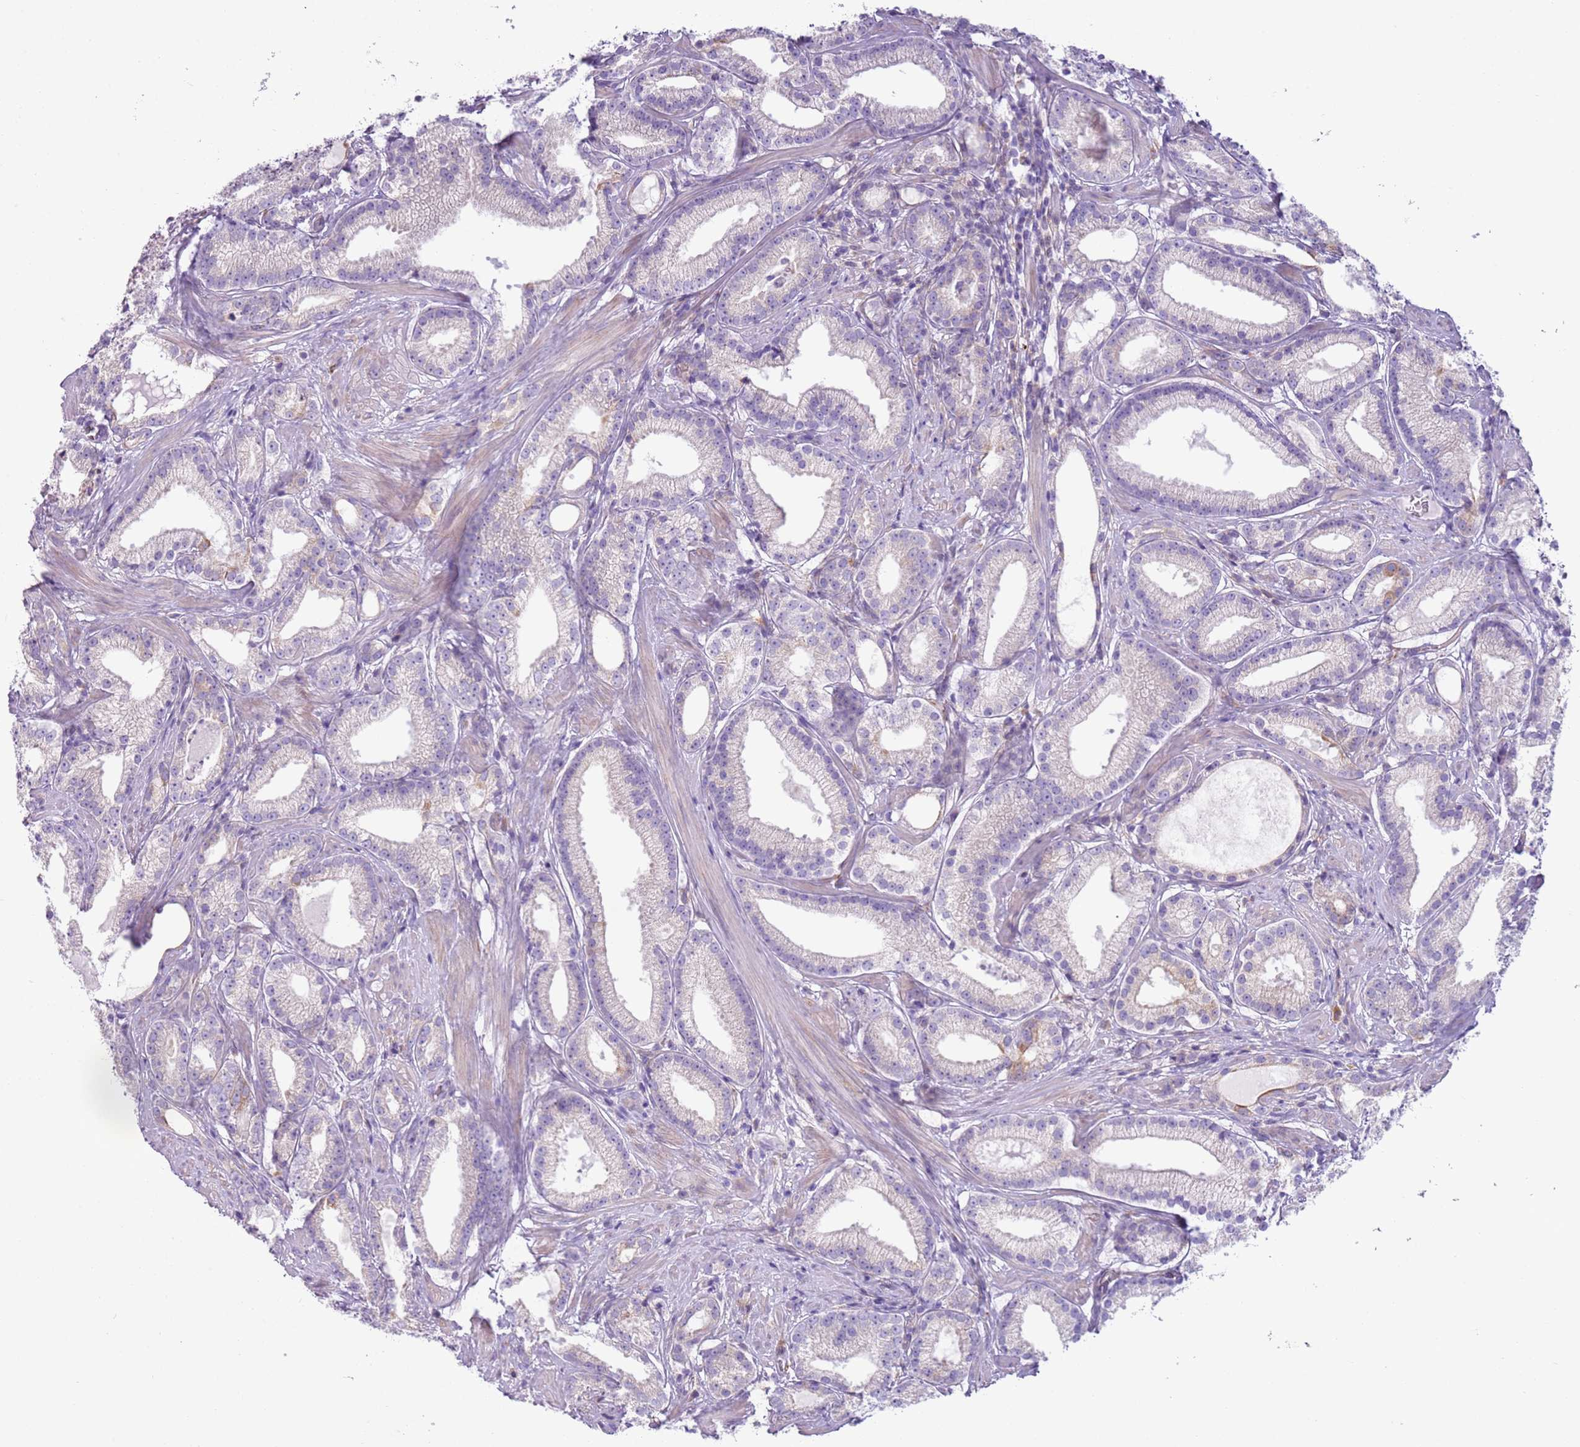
{"staining": {"intensity": "weak", "quantity": "<25%", "location": "cytoplasmic/membranous"}, "tissue": "prostate cancer", "cell_type": "Tumor cells", "image_type": "cancer", "snomed": [{"axis": "morphology", "description": "Adenocarcinoma, Low grade"}, {"axis": "topography", "description": "Prostate"}], "caption": "This is a image of immunohistochemistry staining of prostate cancer, which shows no staining in tumor cells.", "gene": "OAF", "patient": {"sex": "male", "age": 57}}